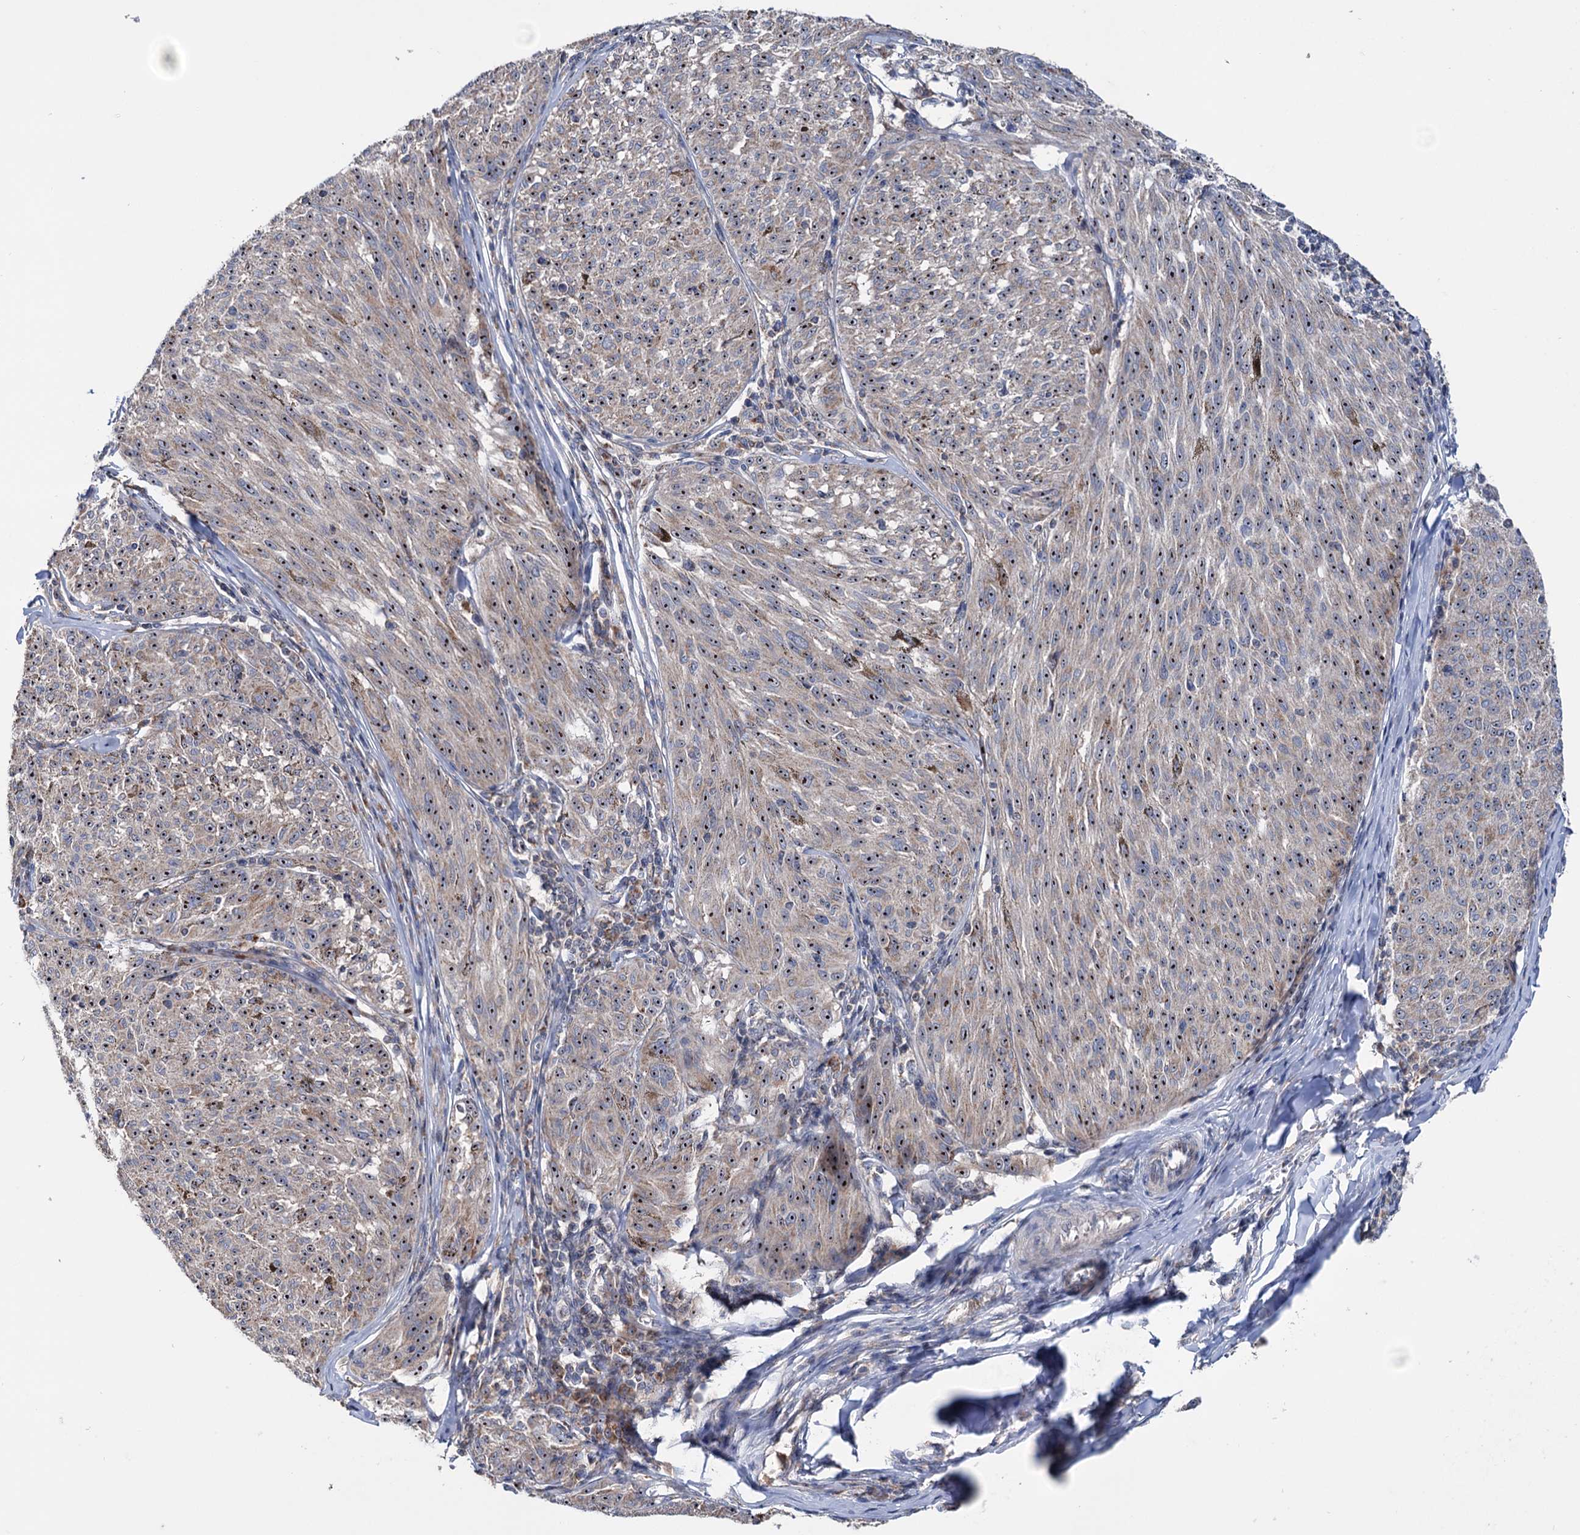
{"staining": {"intensity": "moderate", "quantity": ">75%", "location": "nuclear"}, "tissue": "melanoma", "cell_type": "Tumor cells", "image_type": "cancer", "snomed": [{"axis": "morphology", "description": "Malignant melanoma, NOS"}, {"axis": "topography", "description": "Skin"}], "caption": "Protein staining exhibits moderate nuclear positivity in about >75% of tumor cells in malignant melanoma. The staining was performed using DAB (3,3'-diaminobenzidine), with brown indicating positive protein expression. Nuclei are stained blue with hematoxylin.", "gene": "HTR3B", "patient": {"sex": "female", "age": 72}}